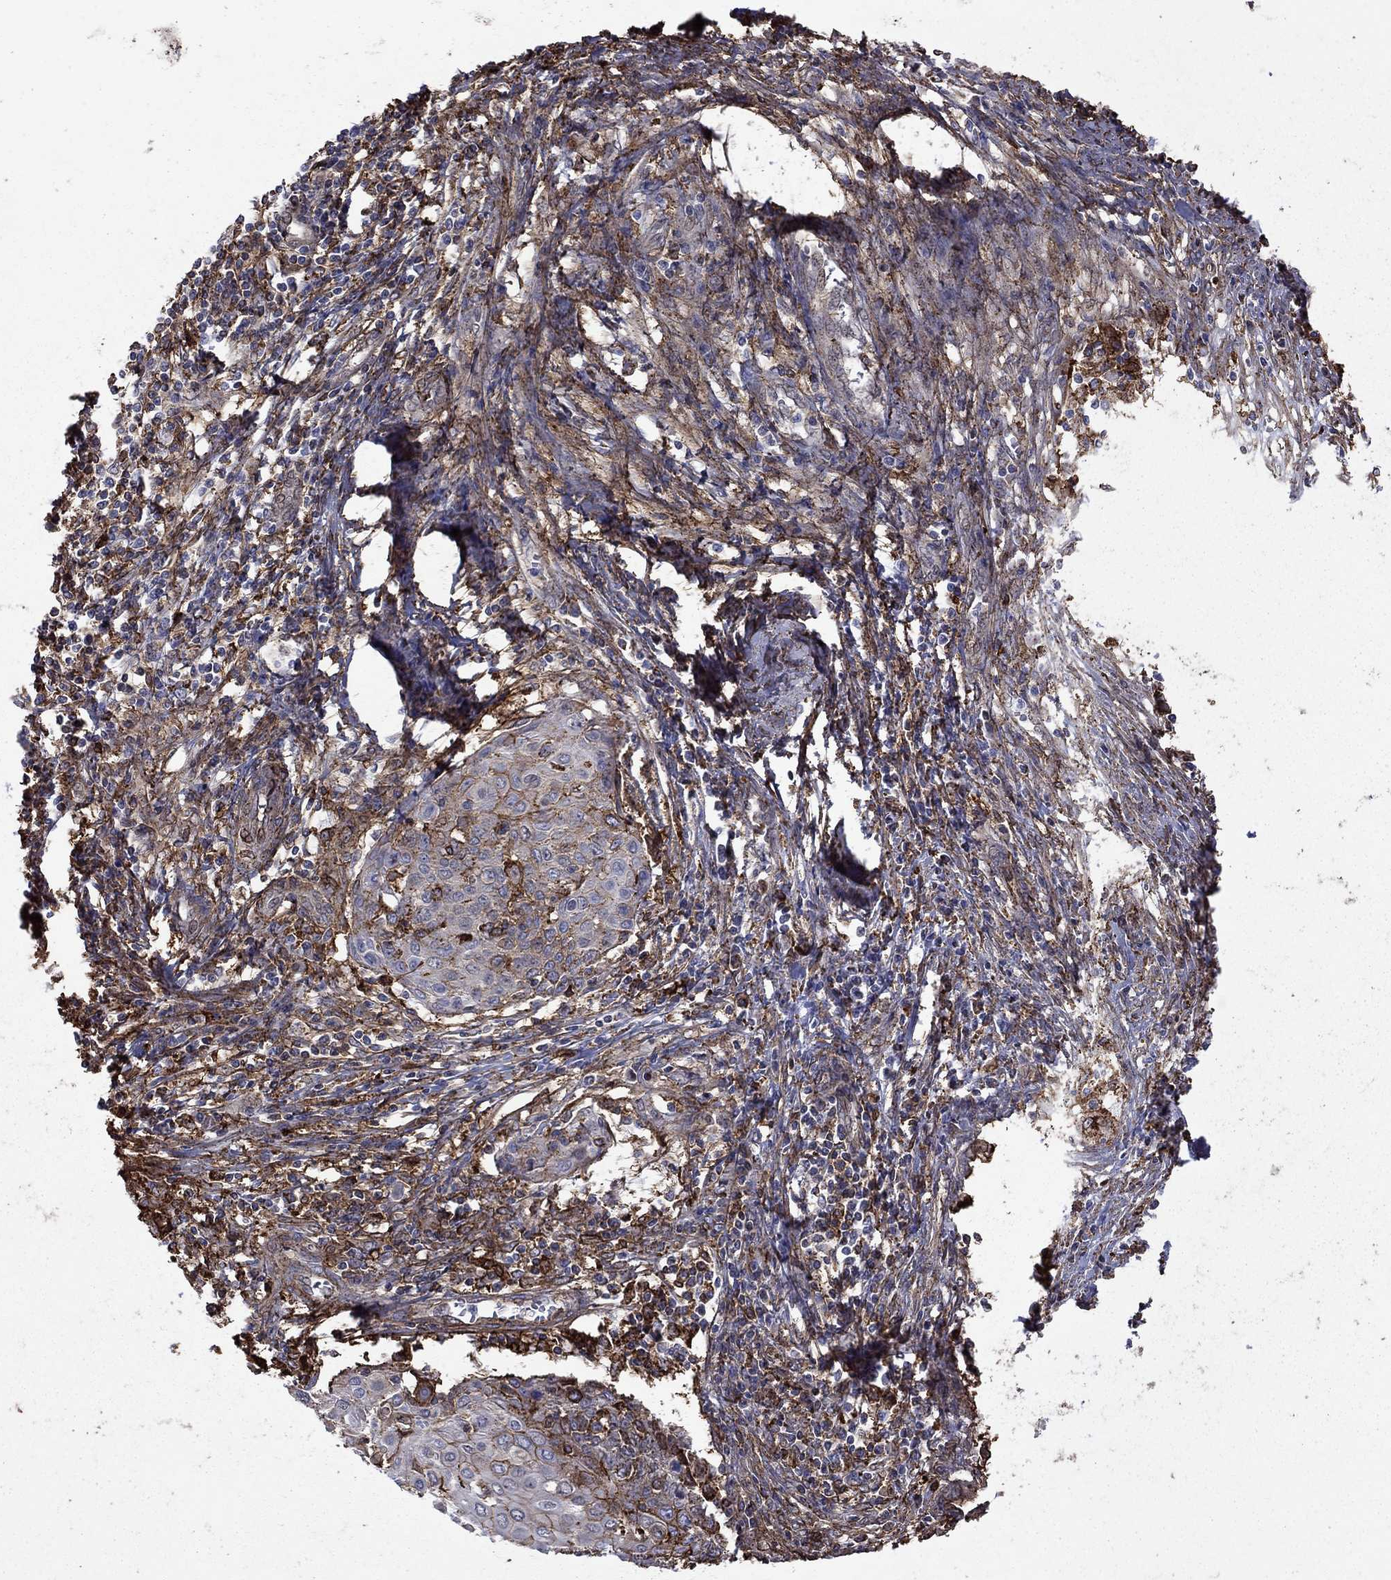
{"staining": {"intensity": "moderate", "quantity": "<25%", "location": "cytoplasmic/membranous"}, "tissue": "cervical cancer", "cell_type": "Tumor cells", "image_type": "cancer", "snomed": [{"axis": "morphology", "description": "Squamous cell carcinoma, NOS"}, {"axis": "topography", "description": "Cervix"}], "caption": "High-power microscopy captured an immunohistochemistry micrograph of cervical squamous cell carcinoma, revealing moderate cytoplasmic/membranous positivity in about <25% of tumor cells. The staining was performed using DAB (3,3'-diaminobenzidine) to visualize the protein expression in brown, while the nuclei were stained in blue with hematoxylin (Magnification: 20x).", "gene": "PLAU", "patient": {"sex": "female", "age": 39}}